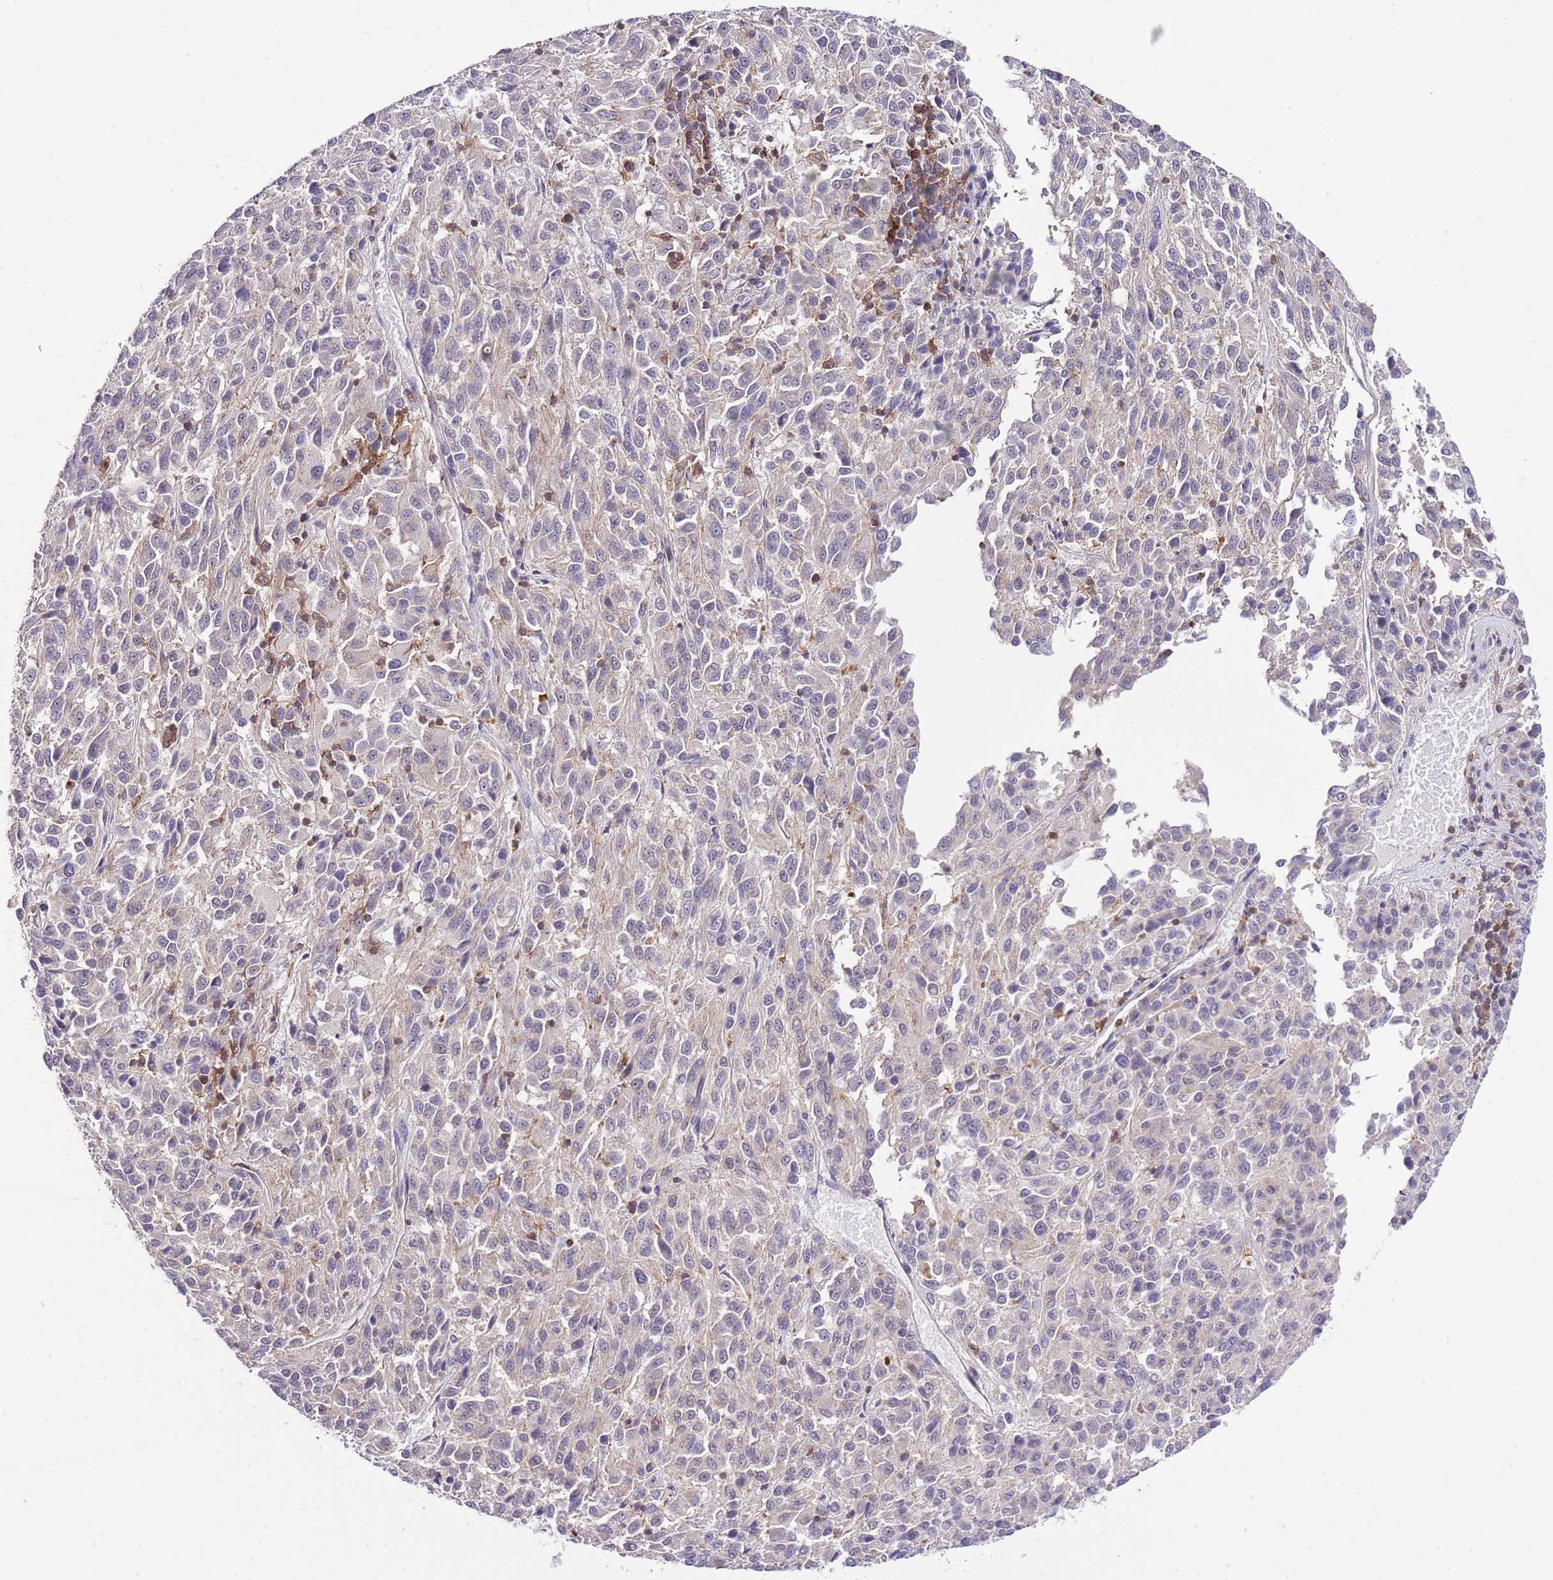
{"staining": {"intensity": "negative", "quantity": "none", "location": "none"}, "tissue": "melanoma", "cell_type": "Tumor cells", "image_type": "cancer", "snomed": [{"axis": "morphology", "description": "Malignant melanoma, Metastatic site"}, {"axis": "topography", "description": "Lung"}], "caption": "Tumor cells are negative for brown protein staining in melanoma. Brightfield microscopy of immunohistochemistry (IHC) stained with DAB (3,3'-diaminobenzidine) (brown) and hematoxylin (blue), captured at high magnification.", "gene": "EFHD1", "patient": {"sex": "male", "age": 64}}